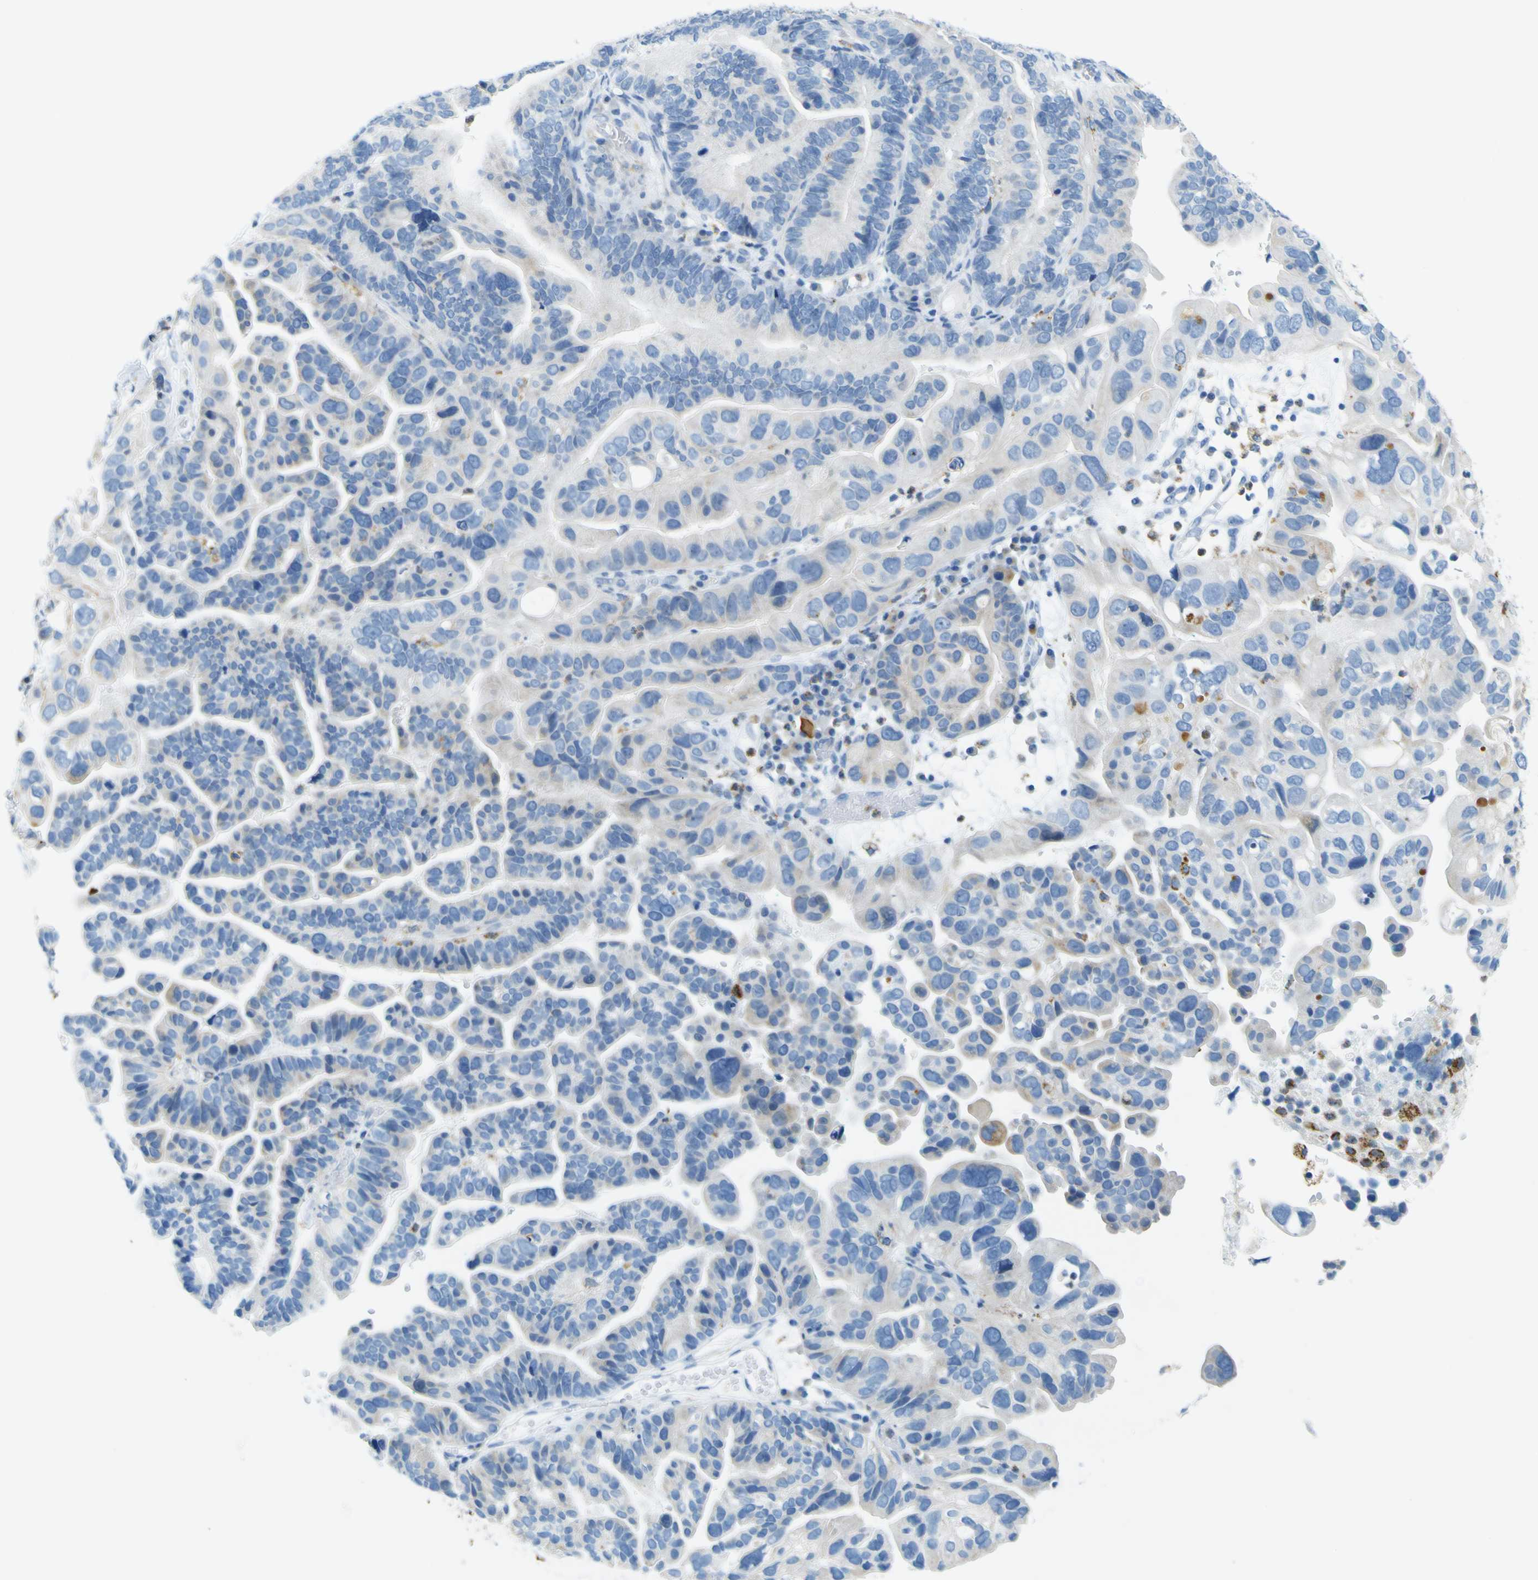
{"staining": {"intensity": "weak", "quantity": "<25%", "location": "cytoplasmic/membranous"}, "tissue": "ovarian cancer", "cell_type": "Tumor cells", "image_type": "cancer", "snomed": [{"axis": "morphology", "description": "Cystadenocarcinoma, serous, NOS"}, {"axis": "topography", "description": "Ovary"}], "caption": "An immunohistochemistry (IHC) micrograph of ovarian cancer (serous cystadenocarcinoma) is shown. There is no staining in tumor cells of ovarian cancer (serous cystadenocarcinoma).", "gene": "ACSL1", "patient": {"sex": "female", "age": 56}}